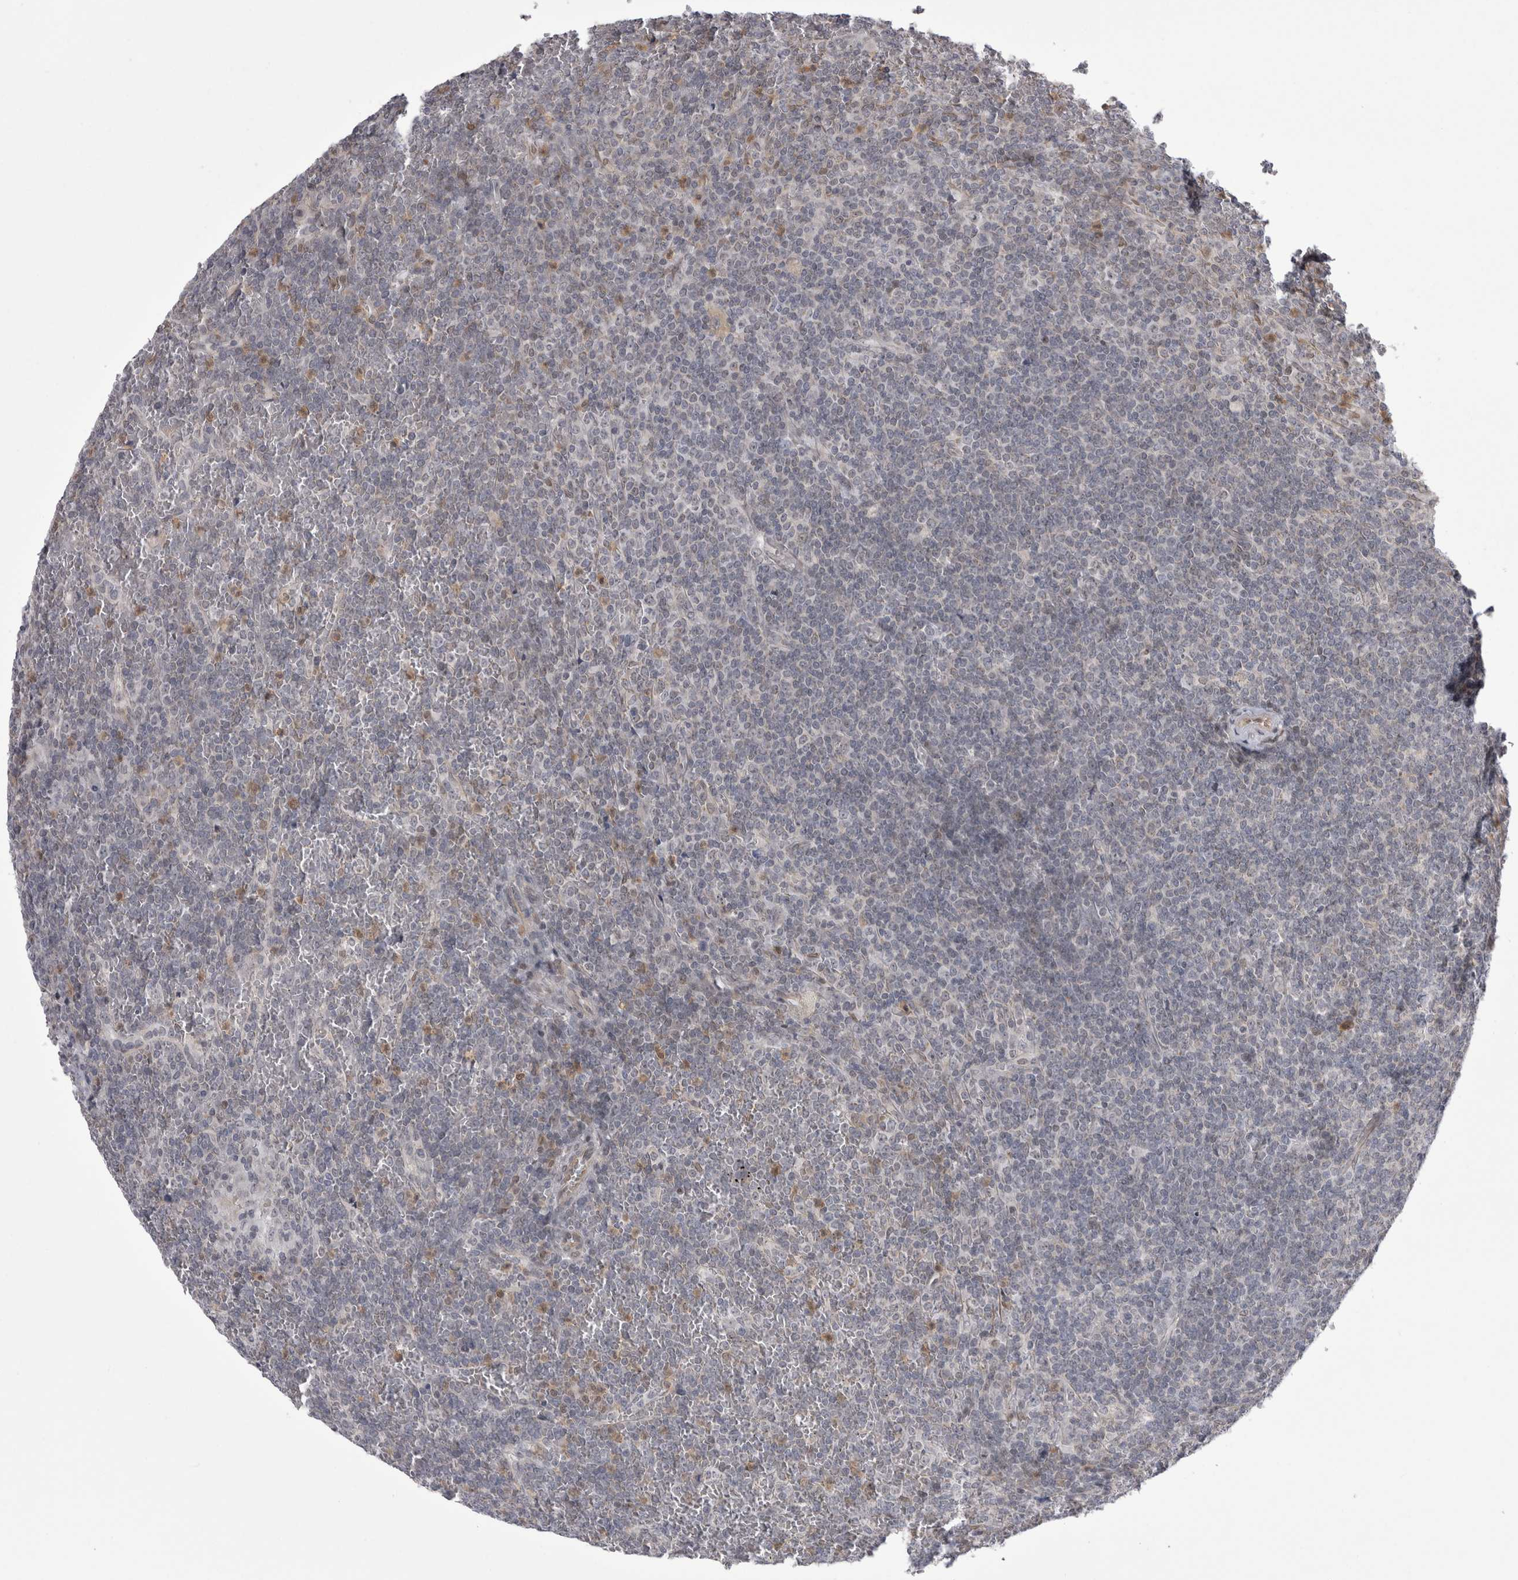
{"staining": {"intensity": "negative", "quantity": "none", "location": "none"}, "tissue": "lymphoma", "cell_type": "Tumor cells", "image_type": "cancer", "snomed": [{"axis": "morphology", "description": "Malignant lymphoma, non-Hodgkin's type, Low grade"}, {"axis": "topography", "description": "Spleen"}], "caption": "Immunohistochemistry (IHC) micrograph of neoplastic tissue: human lymphoma stained with DAB (3,3'-diaminobenzidine) exhibits no significant protein staining in tumor cells.", "gene": "CHIC2", "patient": {"sex": "female", "age": 19}}